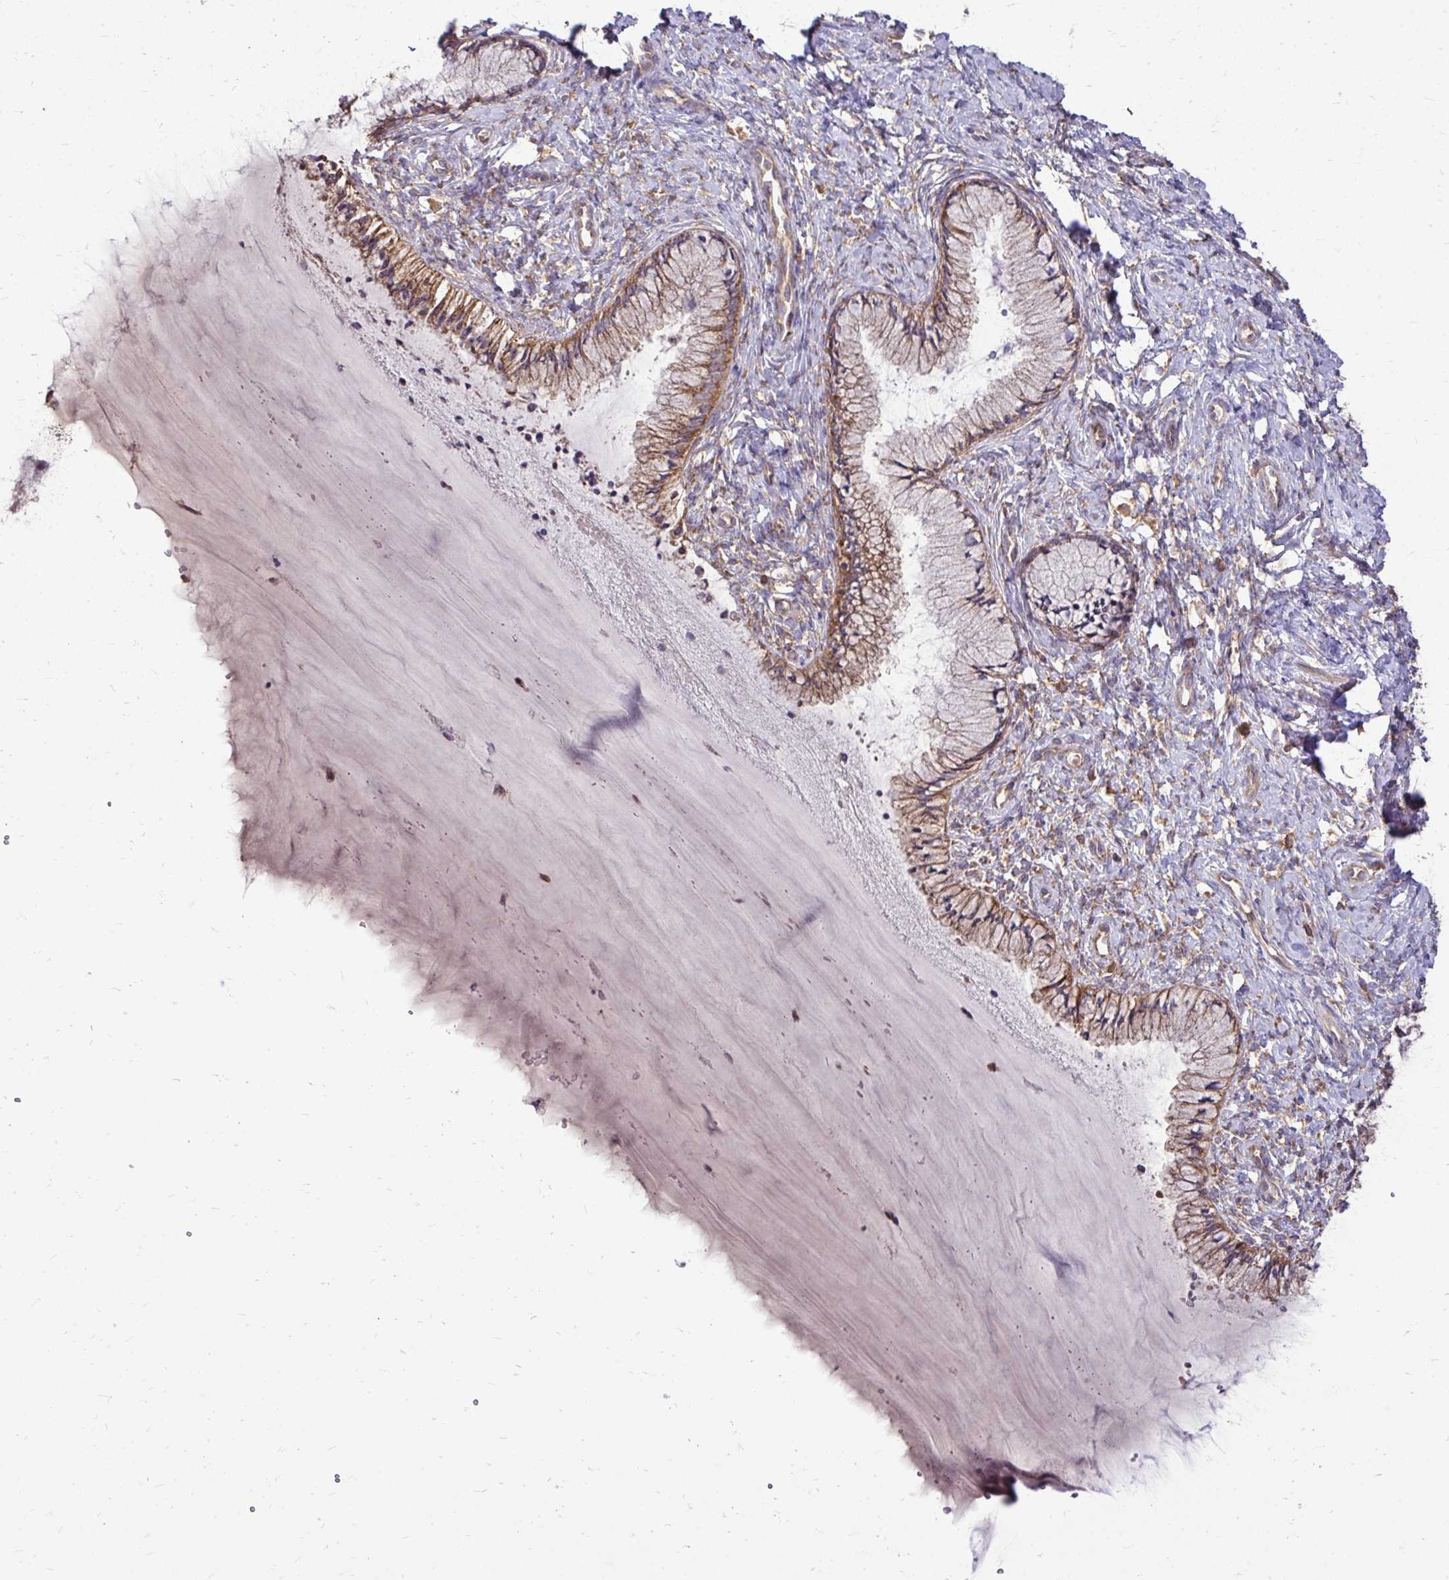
{"staining": {"intensity": "strong", "quantity": "25%-75%", "location": "cytoplasmic/membranous"}, "tissue": "cervix", "cell_type": "Glandular cells", "image_type": "normal", "snomed": [{"axis": "morphology", "description": "Normal tissue, NOS"}, {"axis": "topography", "description": "Cervix"}], "caption": "The photomicrograph demonstrates immunohistochemical staining of normal cervix. There is strong cytoplasmic/membranous staining is identified in approximately 25%-75% of glandular cells. Ihc stains the protein of interest in brown and the nuclei are stained blue.", "gene": "FMR1", "patient": {"sex": "female", "age": 37}}